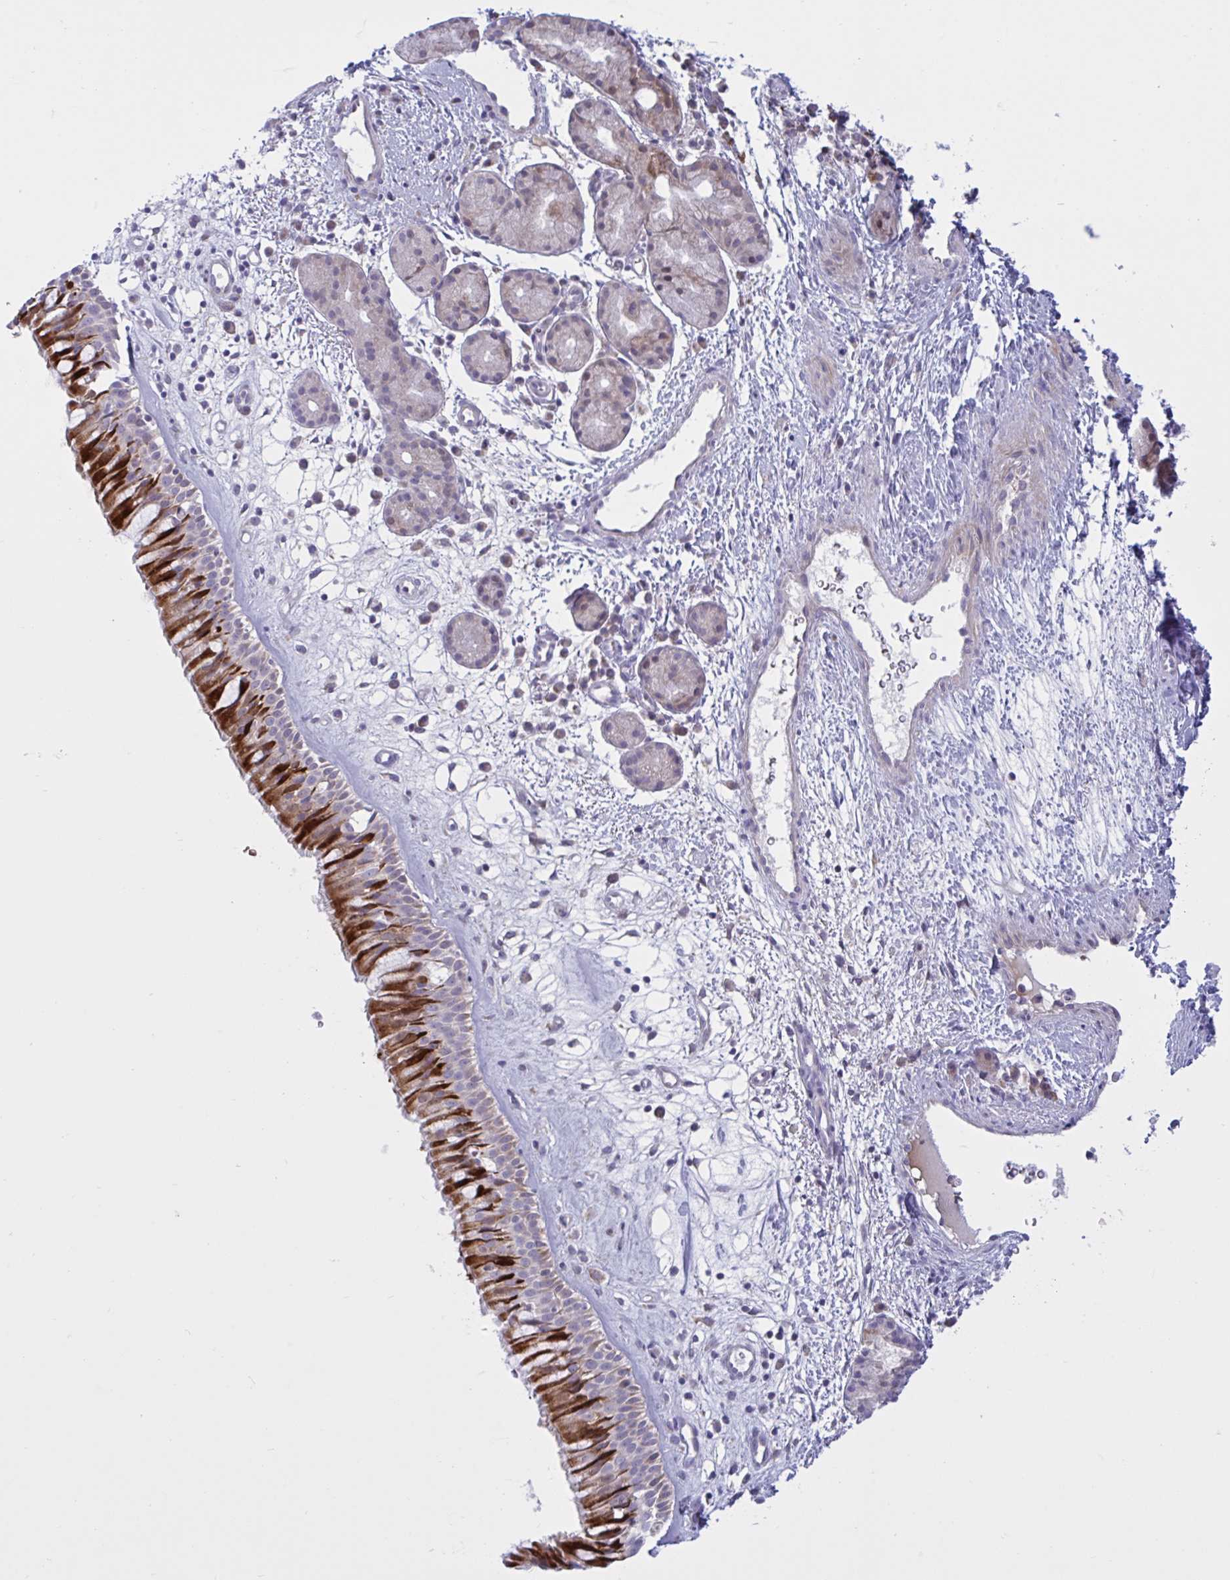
{"staining": {"intensity": "strong", "quantity": "25%-75%", "location": "cytoplasmic/membranous"}, "tissue": "nasopharynx", "cell_type": "Respiratory epithelial cells", "image_type": "normal", "snomed": [{"axis": "morphology", "description": "Normal tissue, NOS"}, {"axis": "topography", "description": "Nasopharynx"}], "caption": "This histopathology image shows immunohistochemistry (IHC) staining of normal human nasopharynx, with high strong cytoplasmic/membranous expression in about 25%-75% of respiratory epithelial cells.", "gene": "VWC2", "patient": {"sex": "male", "age": 65}}